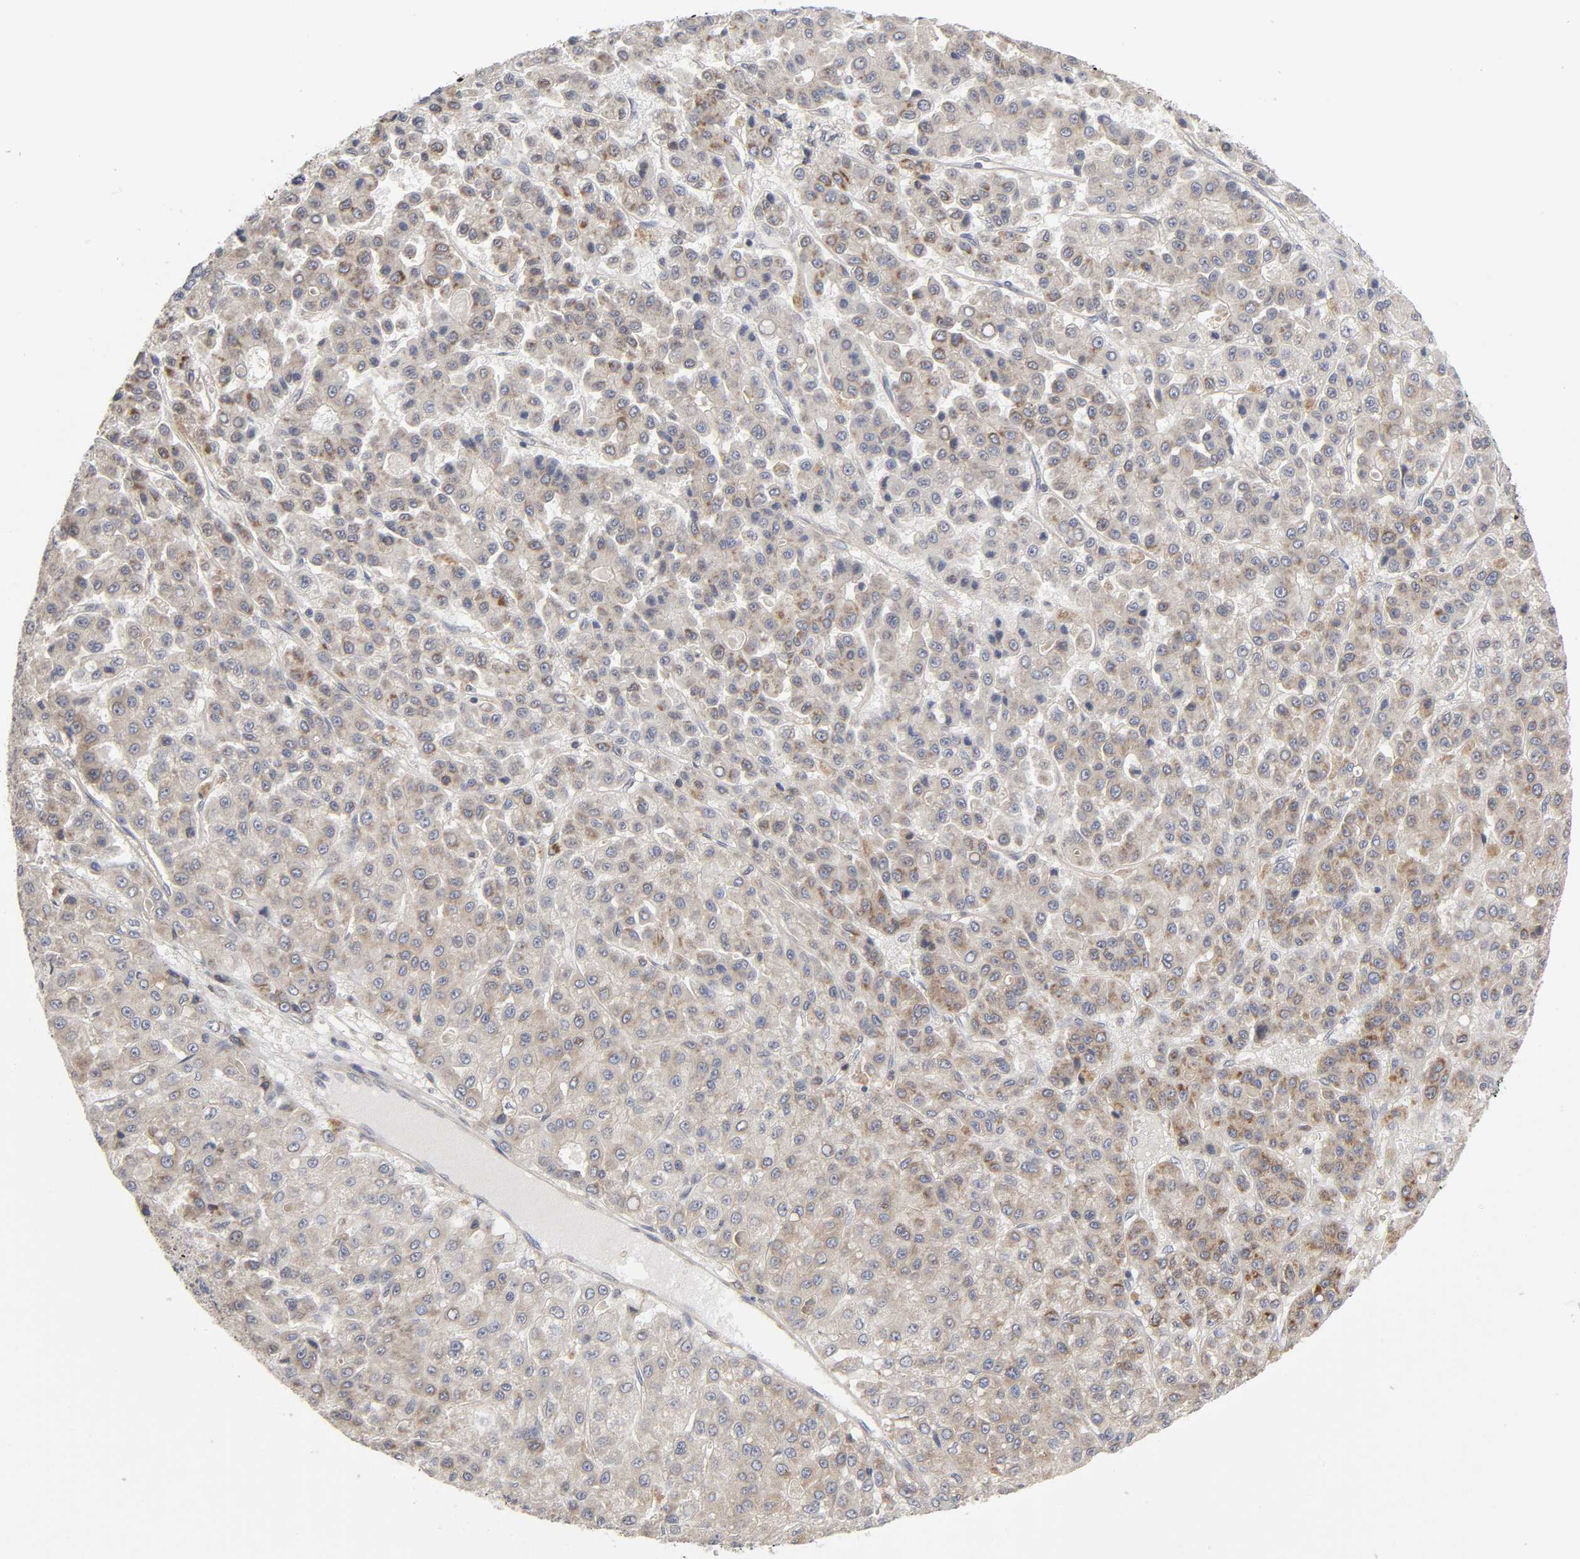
{"staining": {"intensity": "weak", "quantity": ">75%", "location": "cytoplasmic/membranous"}, "tissue": "liver cancer", "cell_type": "Tumor cells", "image_type": "cancer", "snomed": [{"axis": "morphology", "description": "Carcinoma, Hepatocellular, NOS"}, {"axis": "topography", "description": "Liver"}], "caption": "Weak cytoplasmic/membranous staining for a protein is appreciated in approximately >75% of tumor cells of liver cancer using IHC.", "gene": "IL4R", "patient": {"sex": "male", "age": 70}}